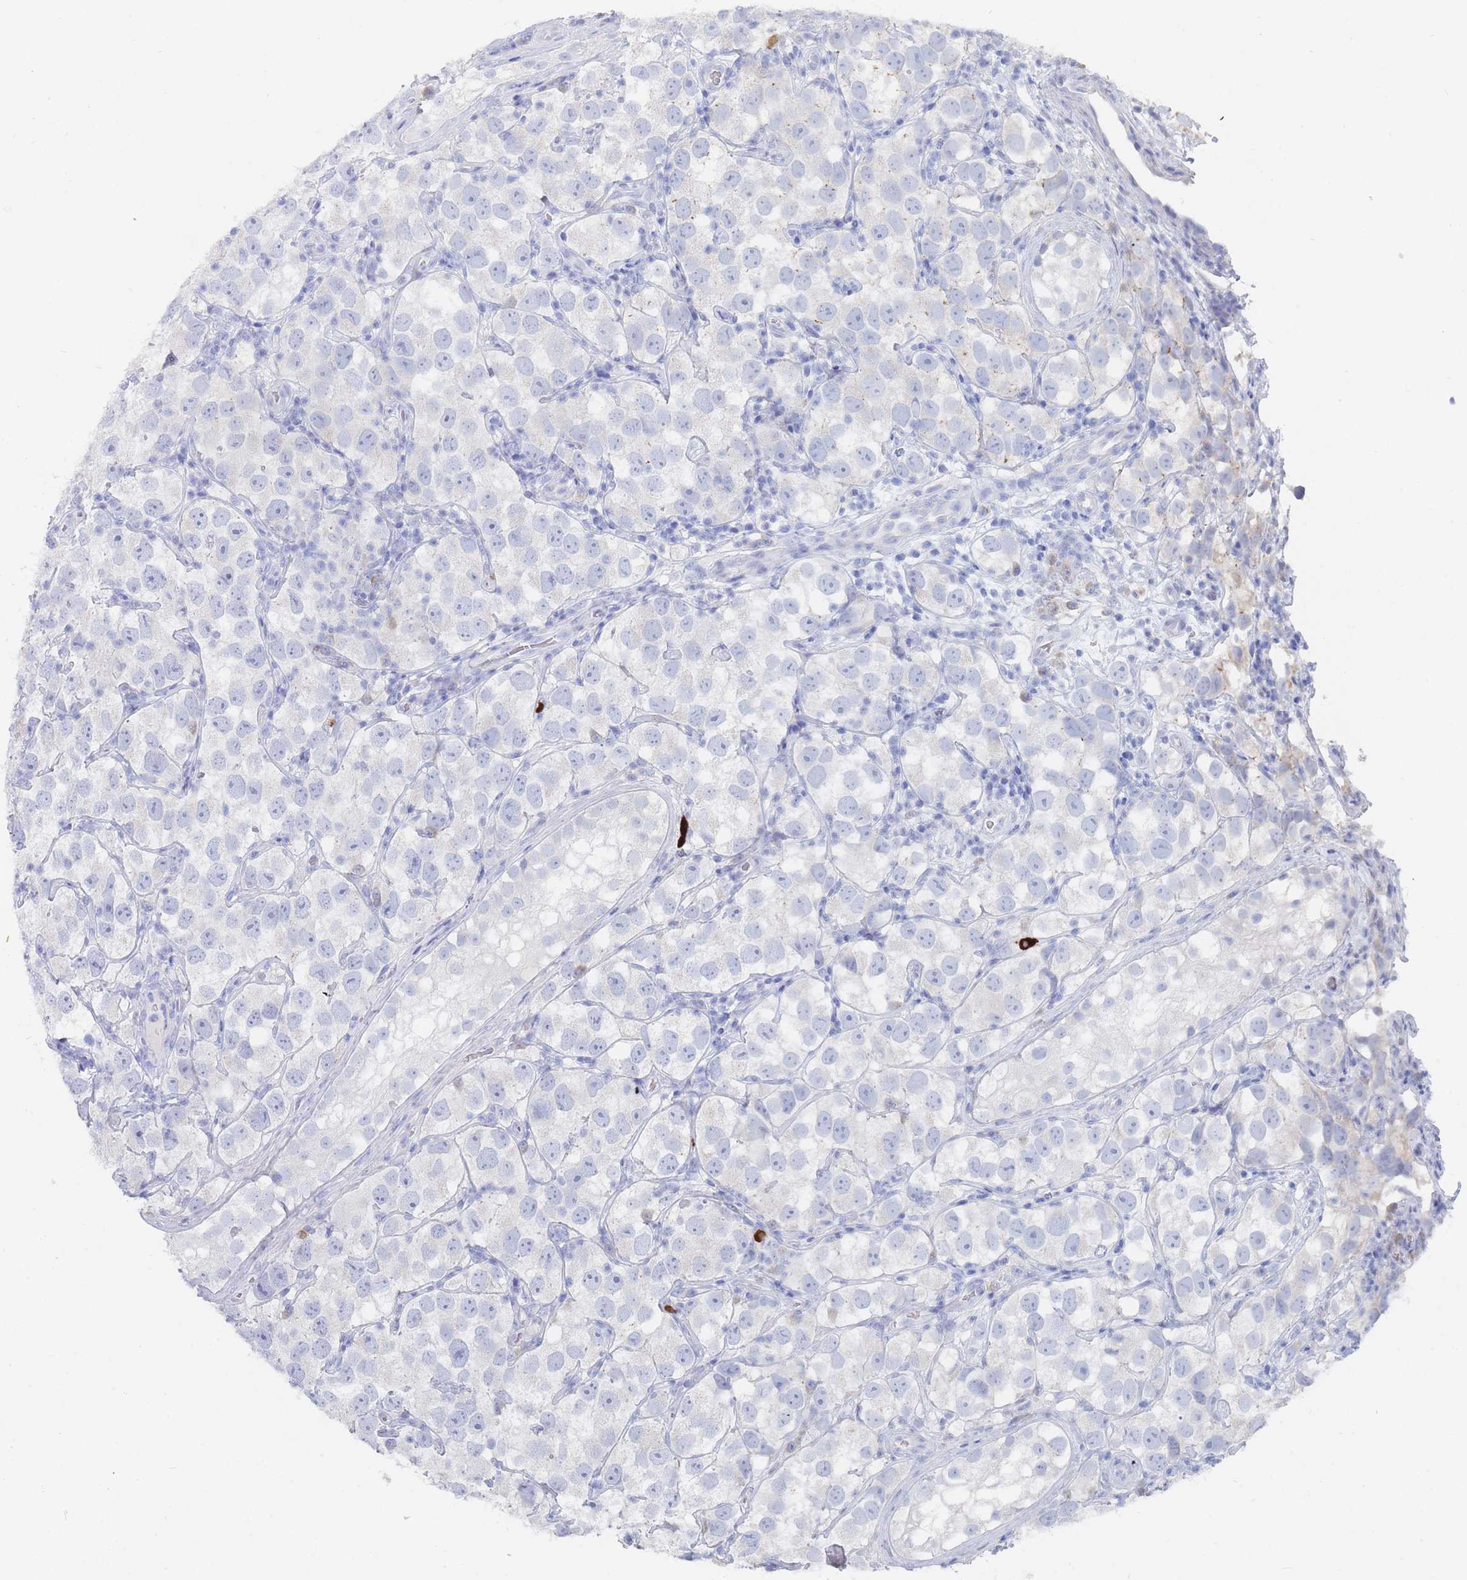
{"staining": {"intensity": "negative", "quantity": "none", "location": "none"}, "tissue": "testis cancer", "cell_type": "Tumor cells", "image_type": "cancer", "snomed": [{"axis": "morphology", "description": "Seminoma, NOS"}, {"axis": "topography", "description": "Testis"}], "caption": "This is an immunohistochemistry image of testis seminoma. There is no staining in tumor cells.", "gene": "SLC25A35", "patient": {"sex": "male", "age": 26}}